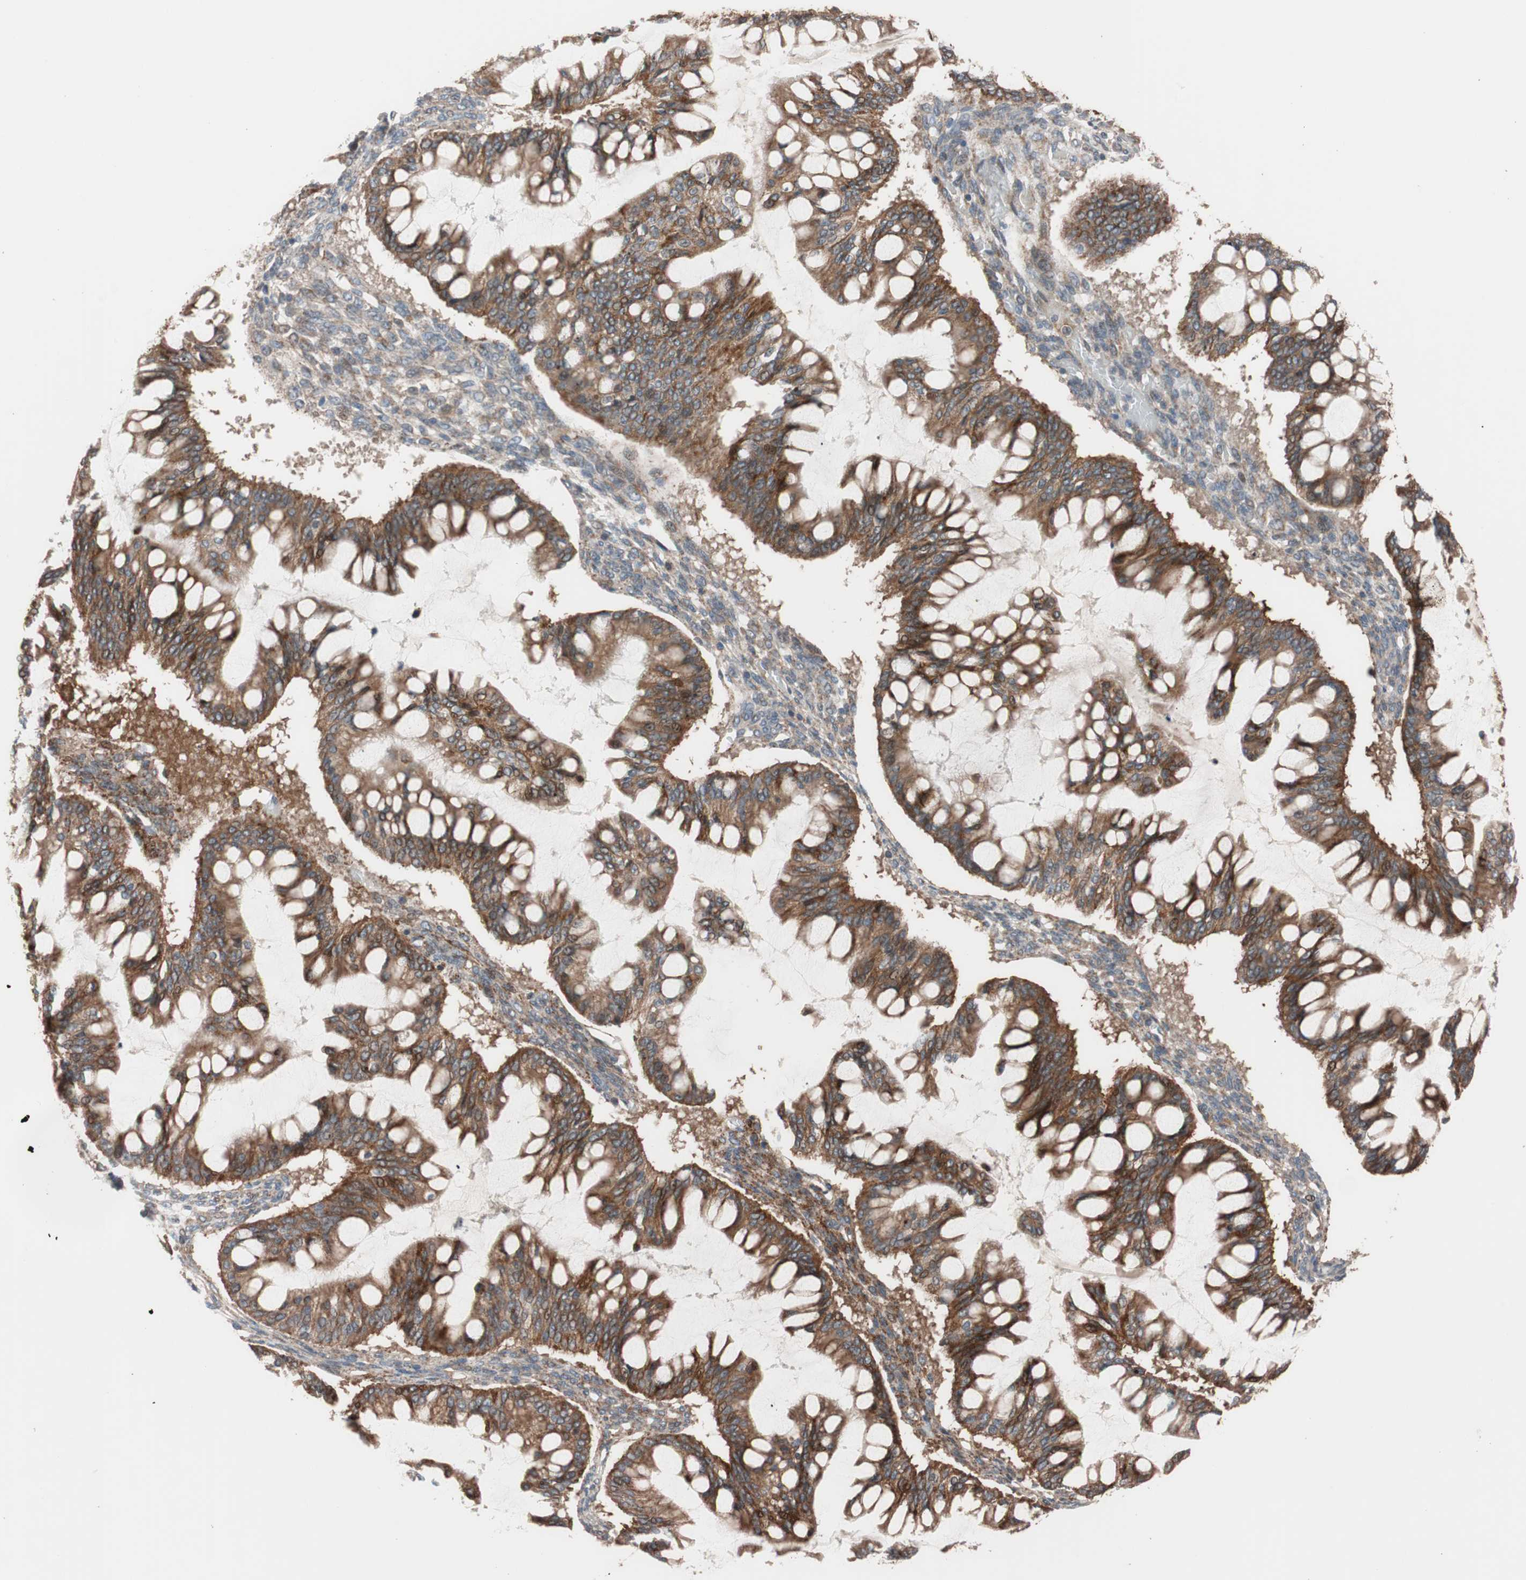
{"staining": {"intensity": "strong", "quantity": ">75%", "location": "cytoplasmic/membranous"}, "tissue": "ovarian cancer", "cell_type": "Tumor cells", "image_type": "cancer", "snomed": [{"axis": "morphology", "description": "Cystadenocarcinoma, mucinous, NOS"}, {"axis": "topography", "description": "Ovary"}], "caption": "The immunohistochemical stain labels strong cytoplasmic/membranous positivity in tumor cells of ovarian mucinous cystadenocarcinoma tissue.", "gene": "SDC4", "patient": {"sex": "female", "age": 73}}